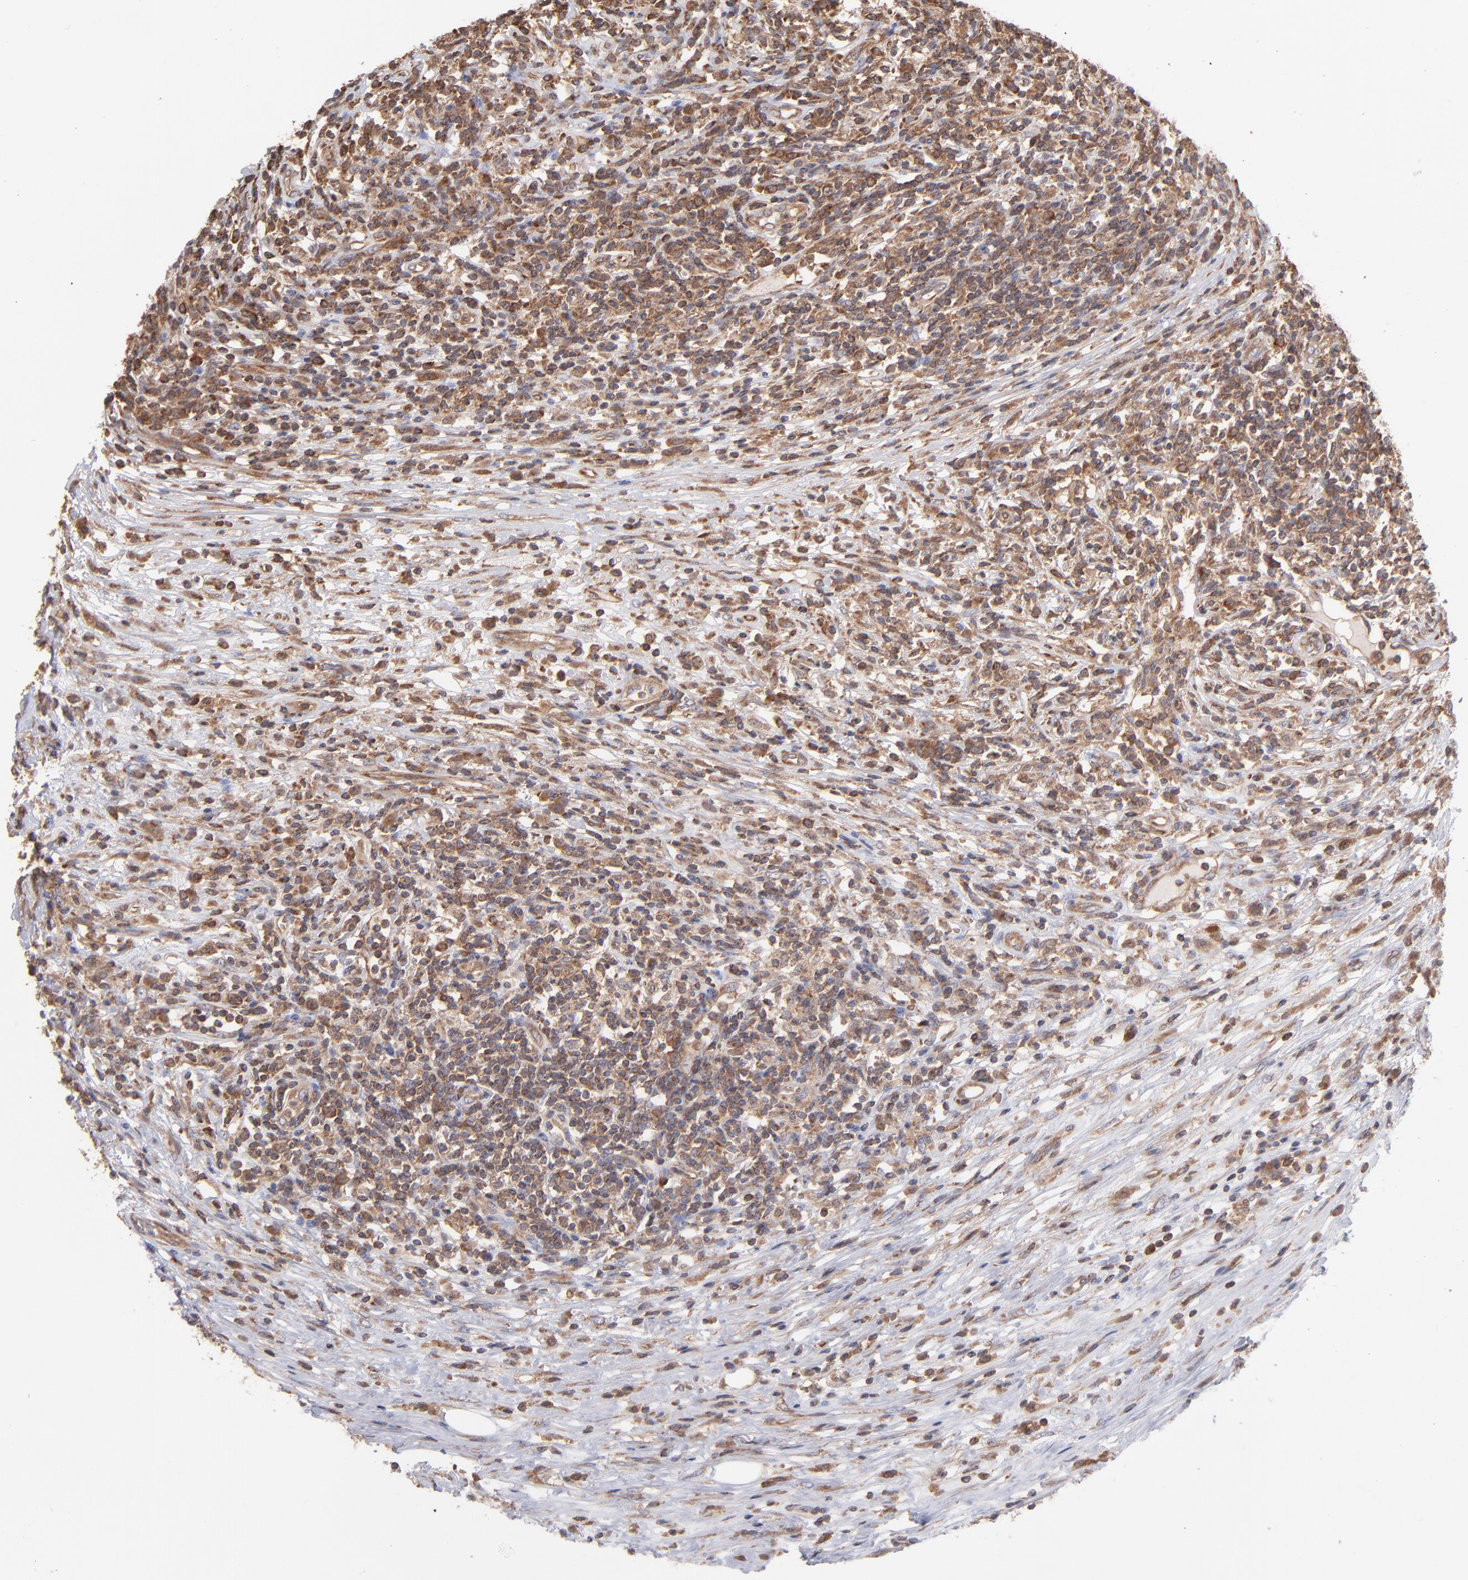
{"staining": {"intensity": "moderate", "quantity": ">75%", "location": "cytoplasmic/membranous"}, "tissue": "lymphoma", "cell_type": "Tumor cells", "image_type": "cancer", "snomed": [{"axis": "morphology", "description": "Malignant lymphoma, non-Hodgkin's type, High grade"}, {"axis": "topography", "description": "Lymph node"}], "caption": "Protein expression analysis of human high-grade malignant lymphoma, non-Hodgkin's type reveals moderate cytoplasmic/membranous expression in about >75% of tumor cells.", "gene": "MAPRE1", "patient": {"sex": "female", "age": 84}}